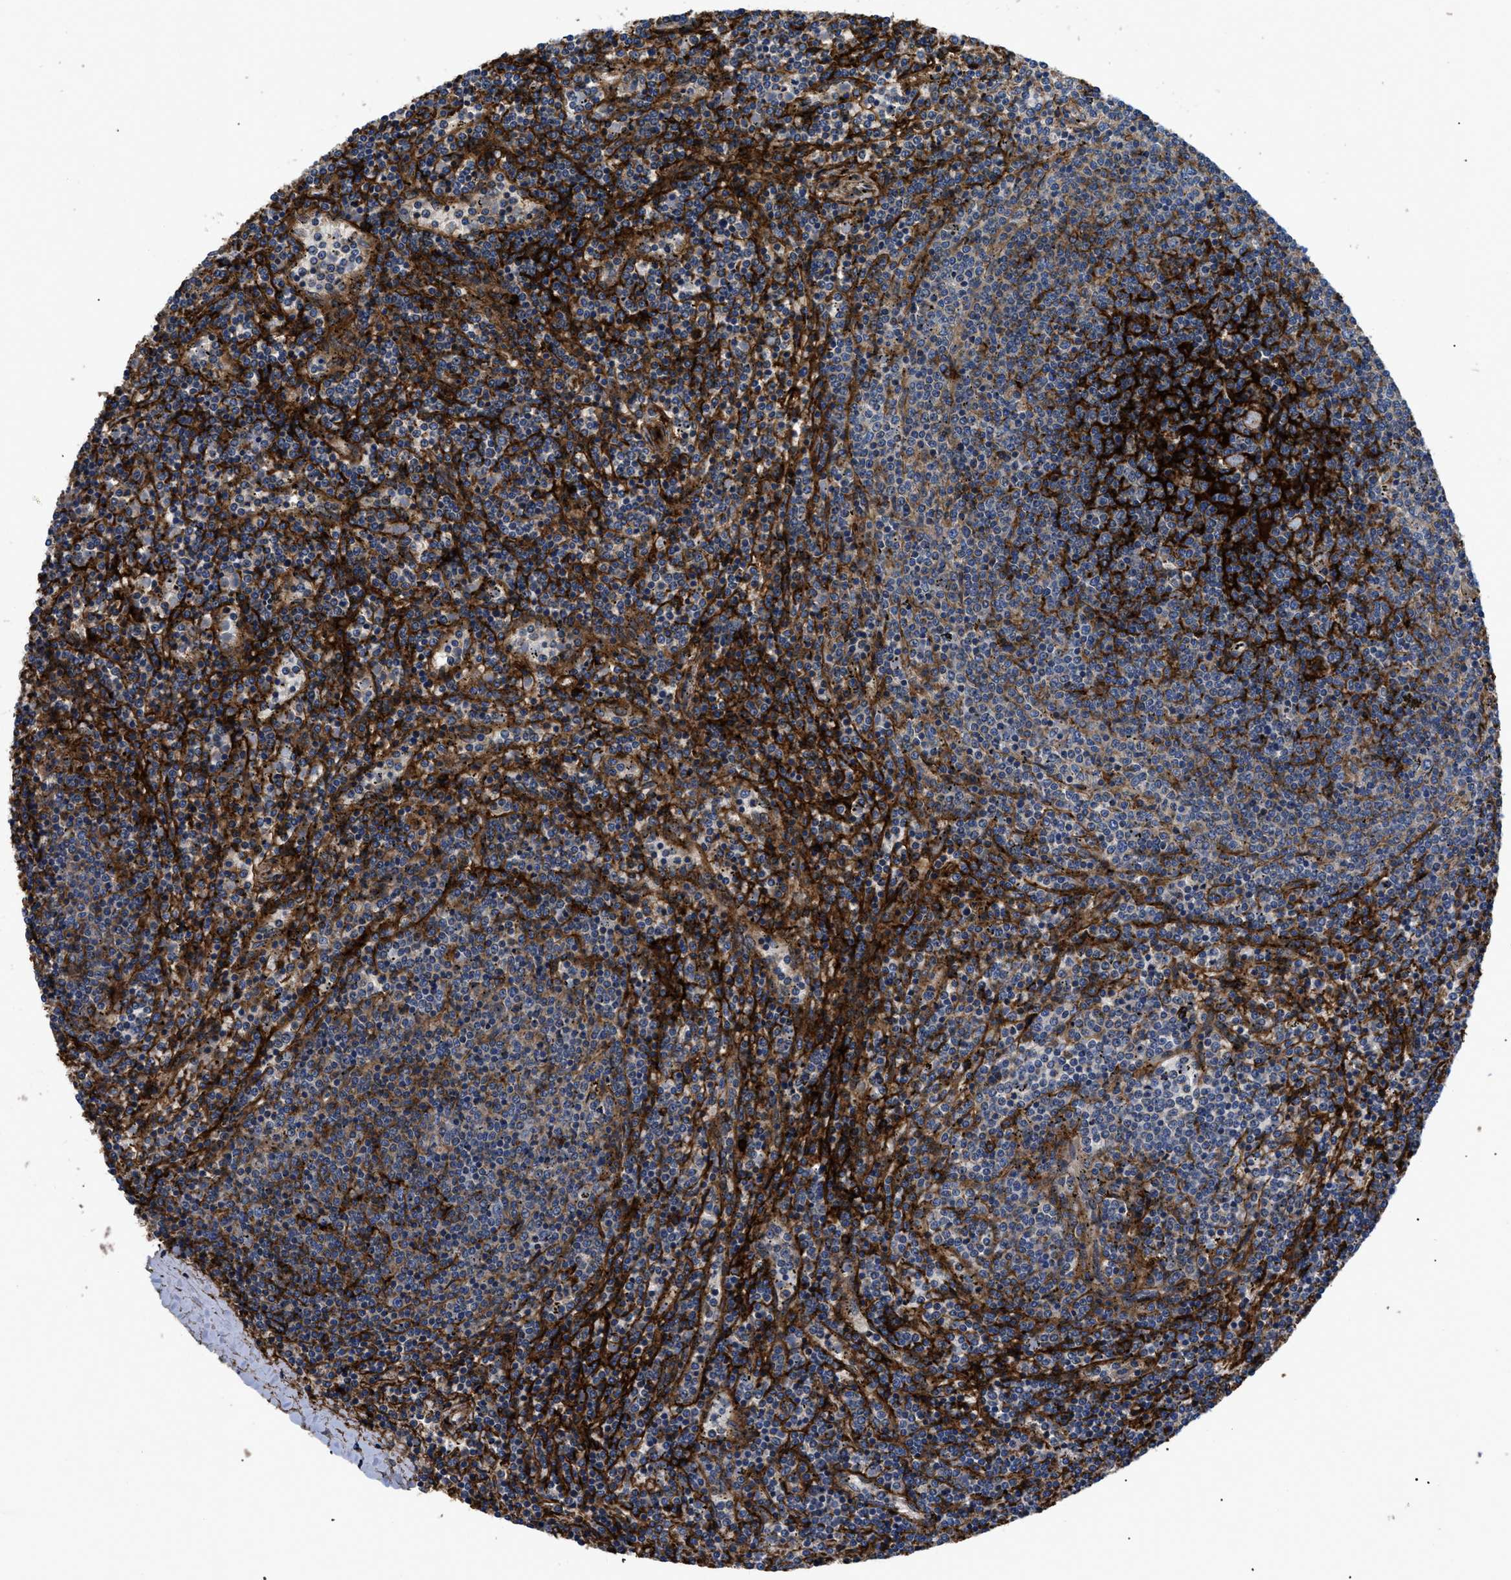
{"staining": {"intensity": "negative", "quantity": "none", "location": "none"}, "tissue": "lymphoma", "cell_type": "Tumor cells", "image_type": "cancer", "snomed": [{"axis": "morphology", "description": "Malignant lymphoma, non-Hodgkin's type, Low grade"}, {"axis": "topography", "description": "Spleen"}], "caption": "High magnification brightfield microscopy of malignant lymphoma, non-Hodgkin's type (low-grade) stained with DAB (brown) and counterstained with hematoxylin (blue): tumor cells show no significant staining.", "gene": "NT5E", "patient": {"sex": "female", "age": 50}}